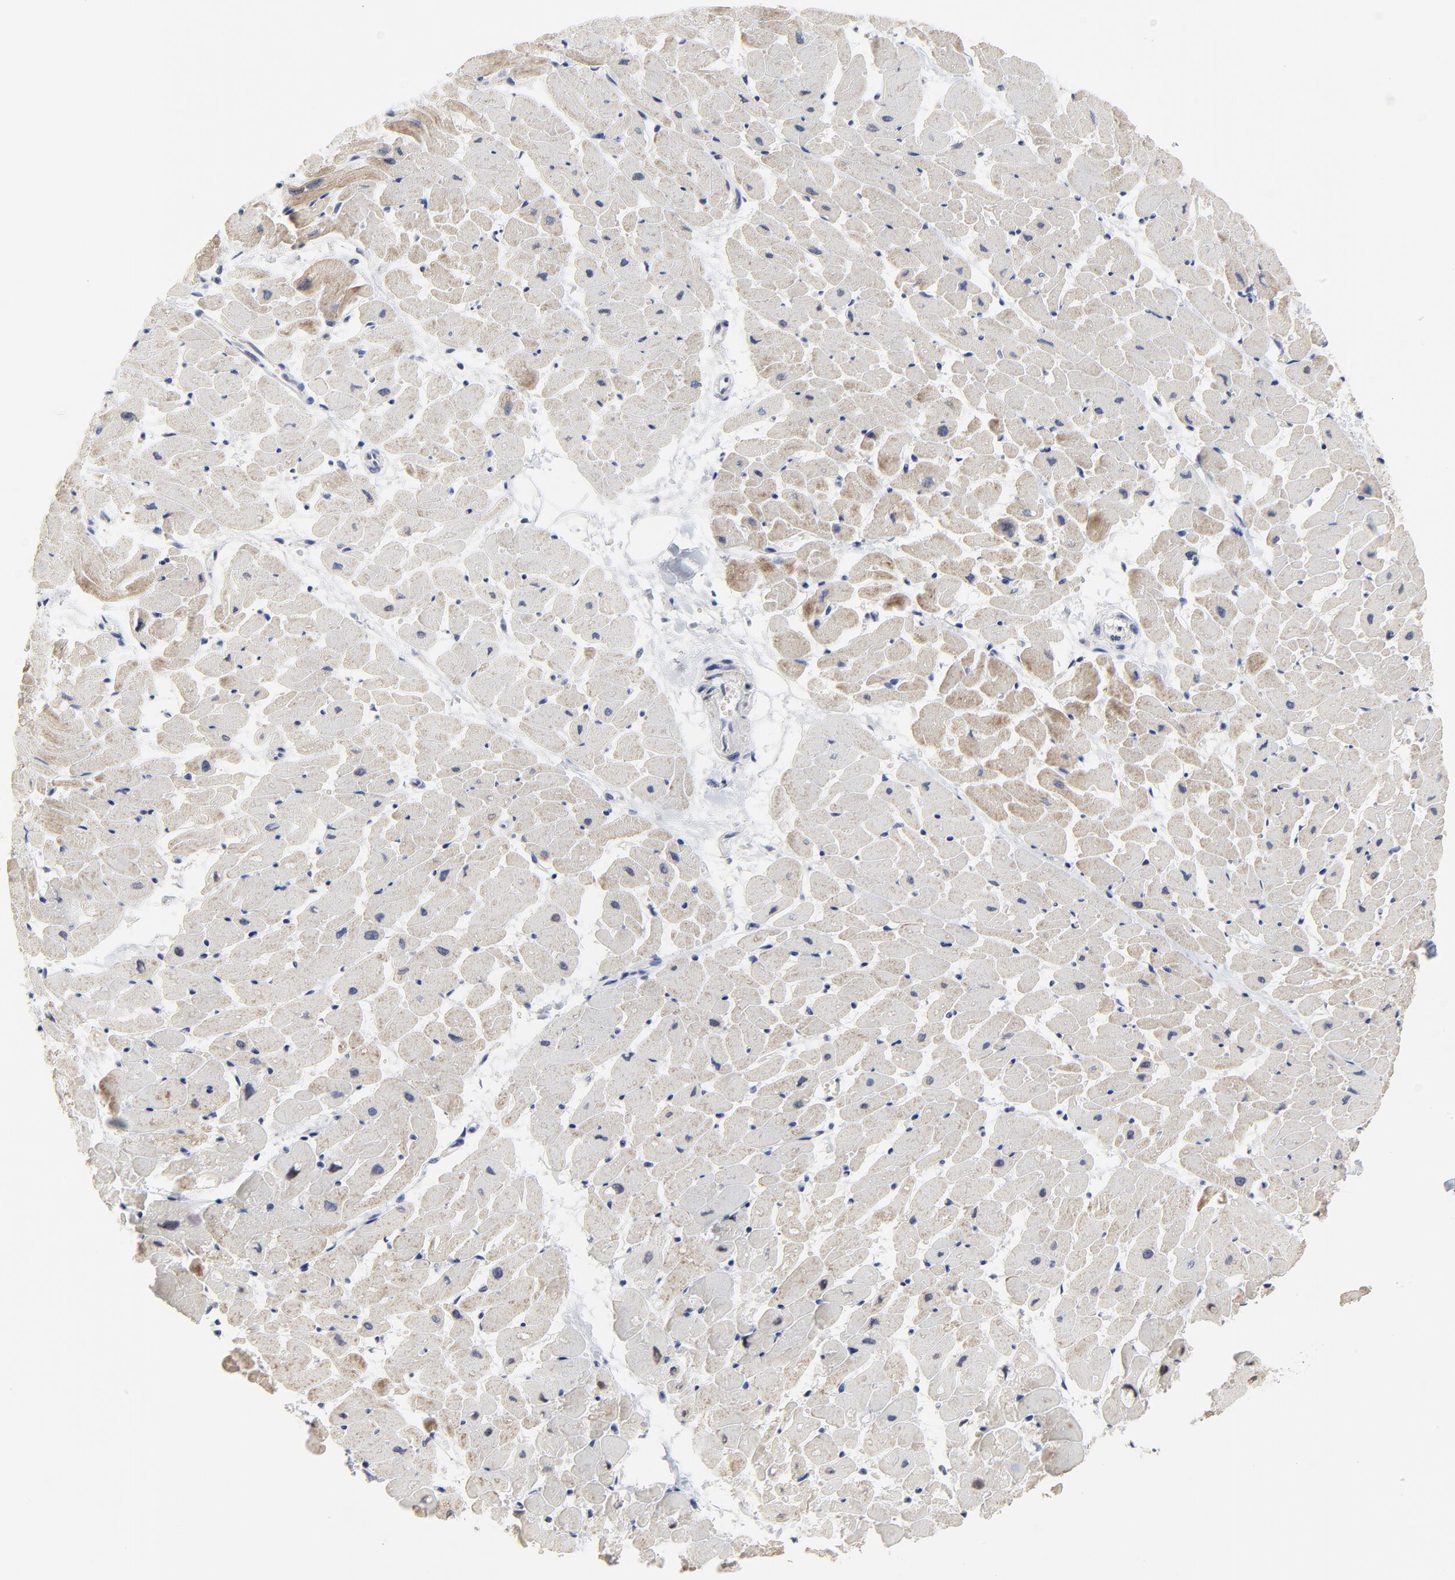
{"staining": {"intensity": "weak", "quantity": ">75%", "location": "cytoplasmic/membranous"}, "tissue": "heart muscle", "cell_type": "Cardiomyocytes", "image_type": "normal", "snomed": [{"axis": "morphology", "description": "Normal tissue, NOS"}, {"axis": "topography", "description": "Heart"}], "caption": "Brown immunohistochemical staining in unremarkable heart muscle displays weak cytoplasmic/membranous staining in about >75% of cardiomyocytes. The staining was performed using DAB to visualize the protein expression in brown, while the nuclei were stained in blue with hematoxylin (Magnification: 20x).", "gene": "LNX1", "patient": {"sex": "female", "age": 19}}